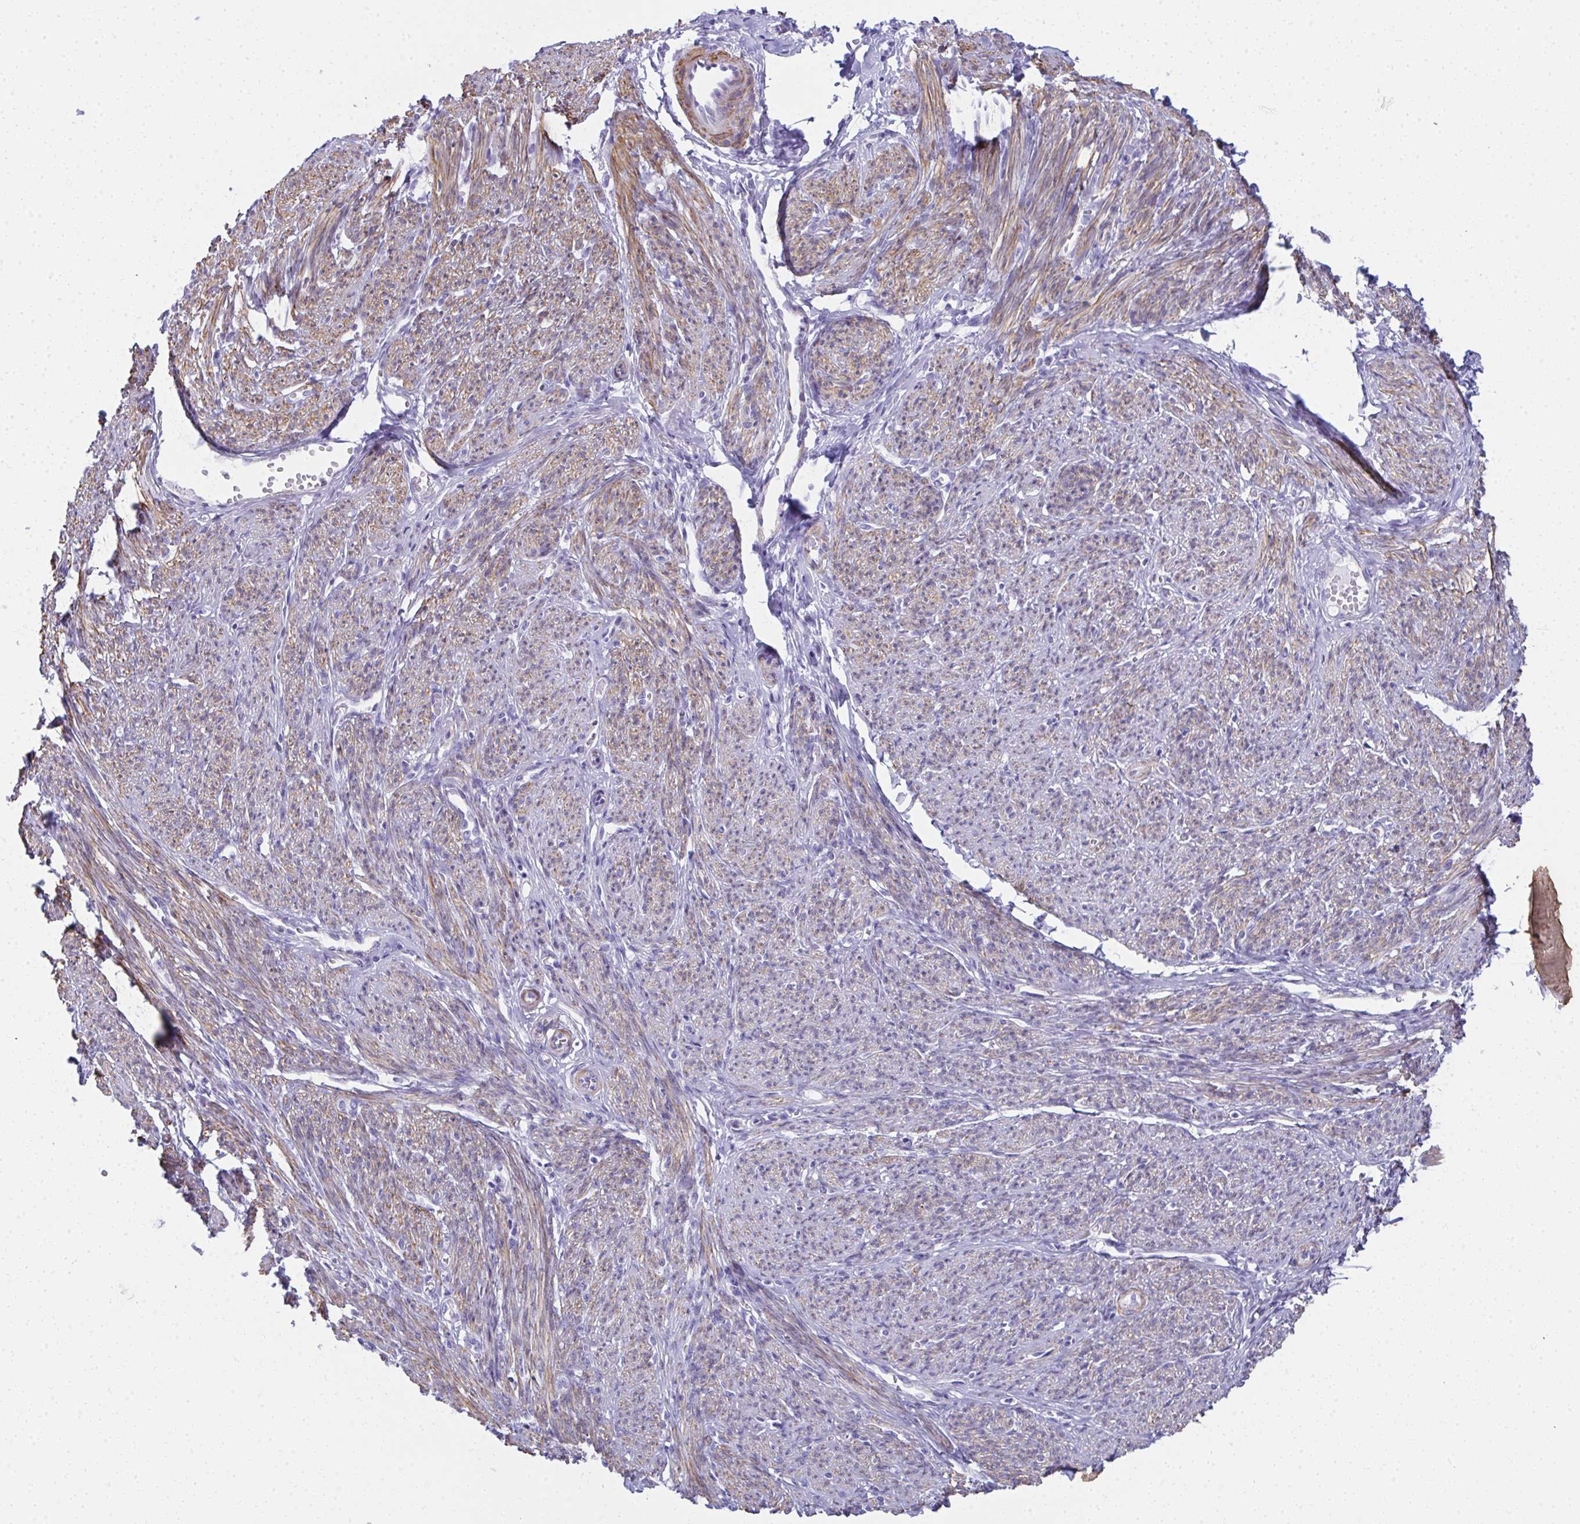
{"staining": {"intensity": "moderate", "quantity": "25%-75%", "location": "cytoplasmic/membranous"}, "tissue": "smooth muscle", "cell_type": "Smooth muscle cells", "image_type": "normal", "snomed": [{"axis": "morphology", "description": "Normal tissue, NOS"}, {"axis": "topography", "description": "Smooth muscle"}], "caption": "A histopathology image showing moderate cytoplasmic/membranous expression in approximately 25%-75% of smooth muscle cells in unremarkable smooth muscle, as visualized by brown immunohistochemical staining.", "gene": "PUS7L", "patient": {"sex": "female", "age": 65}}